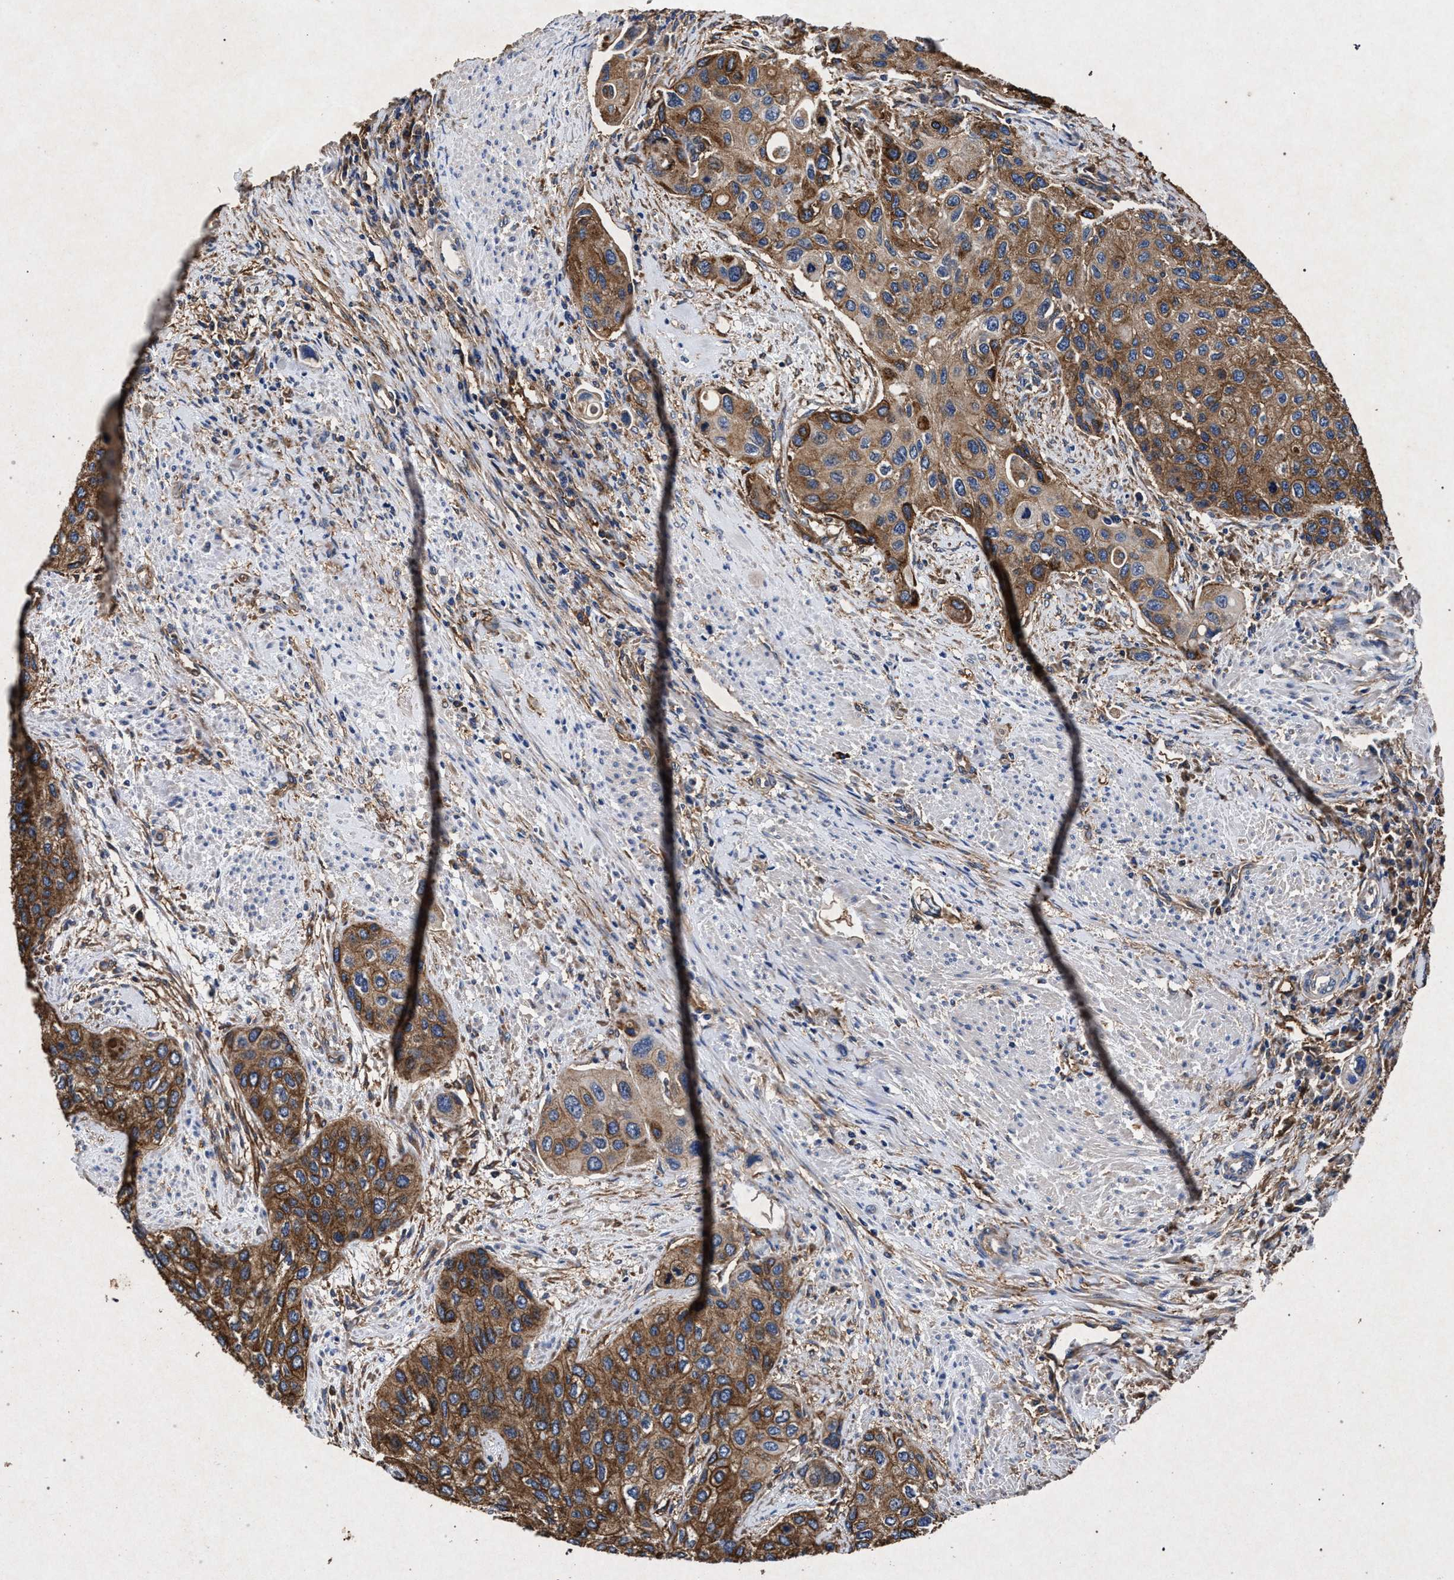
{"staining": {"intensity": "moderate", "quantity": ">75%", "location": "cytoplasmic/membranous"}, "tissue": "urothelial cancer", "cell_type": "Tumor cells", "image_type": "cancer", "snomed": [{"axis": "morphology", "description": "Urothelial carcinoma, High grade"}, {"axis": "topography", "description": "Urinary bladder"}], "caption": "Immunohistochemical staining of urothelial cancer exhibits moderate cytoplasmic/membranous protein expression in about >75% of tumor cells. (Brightfield microscopy of DAB IHC at high magnification).", "gene": "MARCKS", "patient": {"sex": "female", "age": 56}}